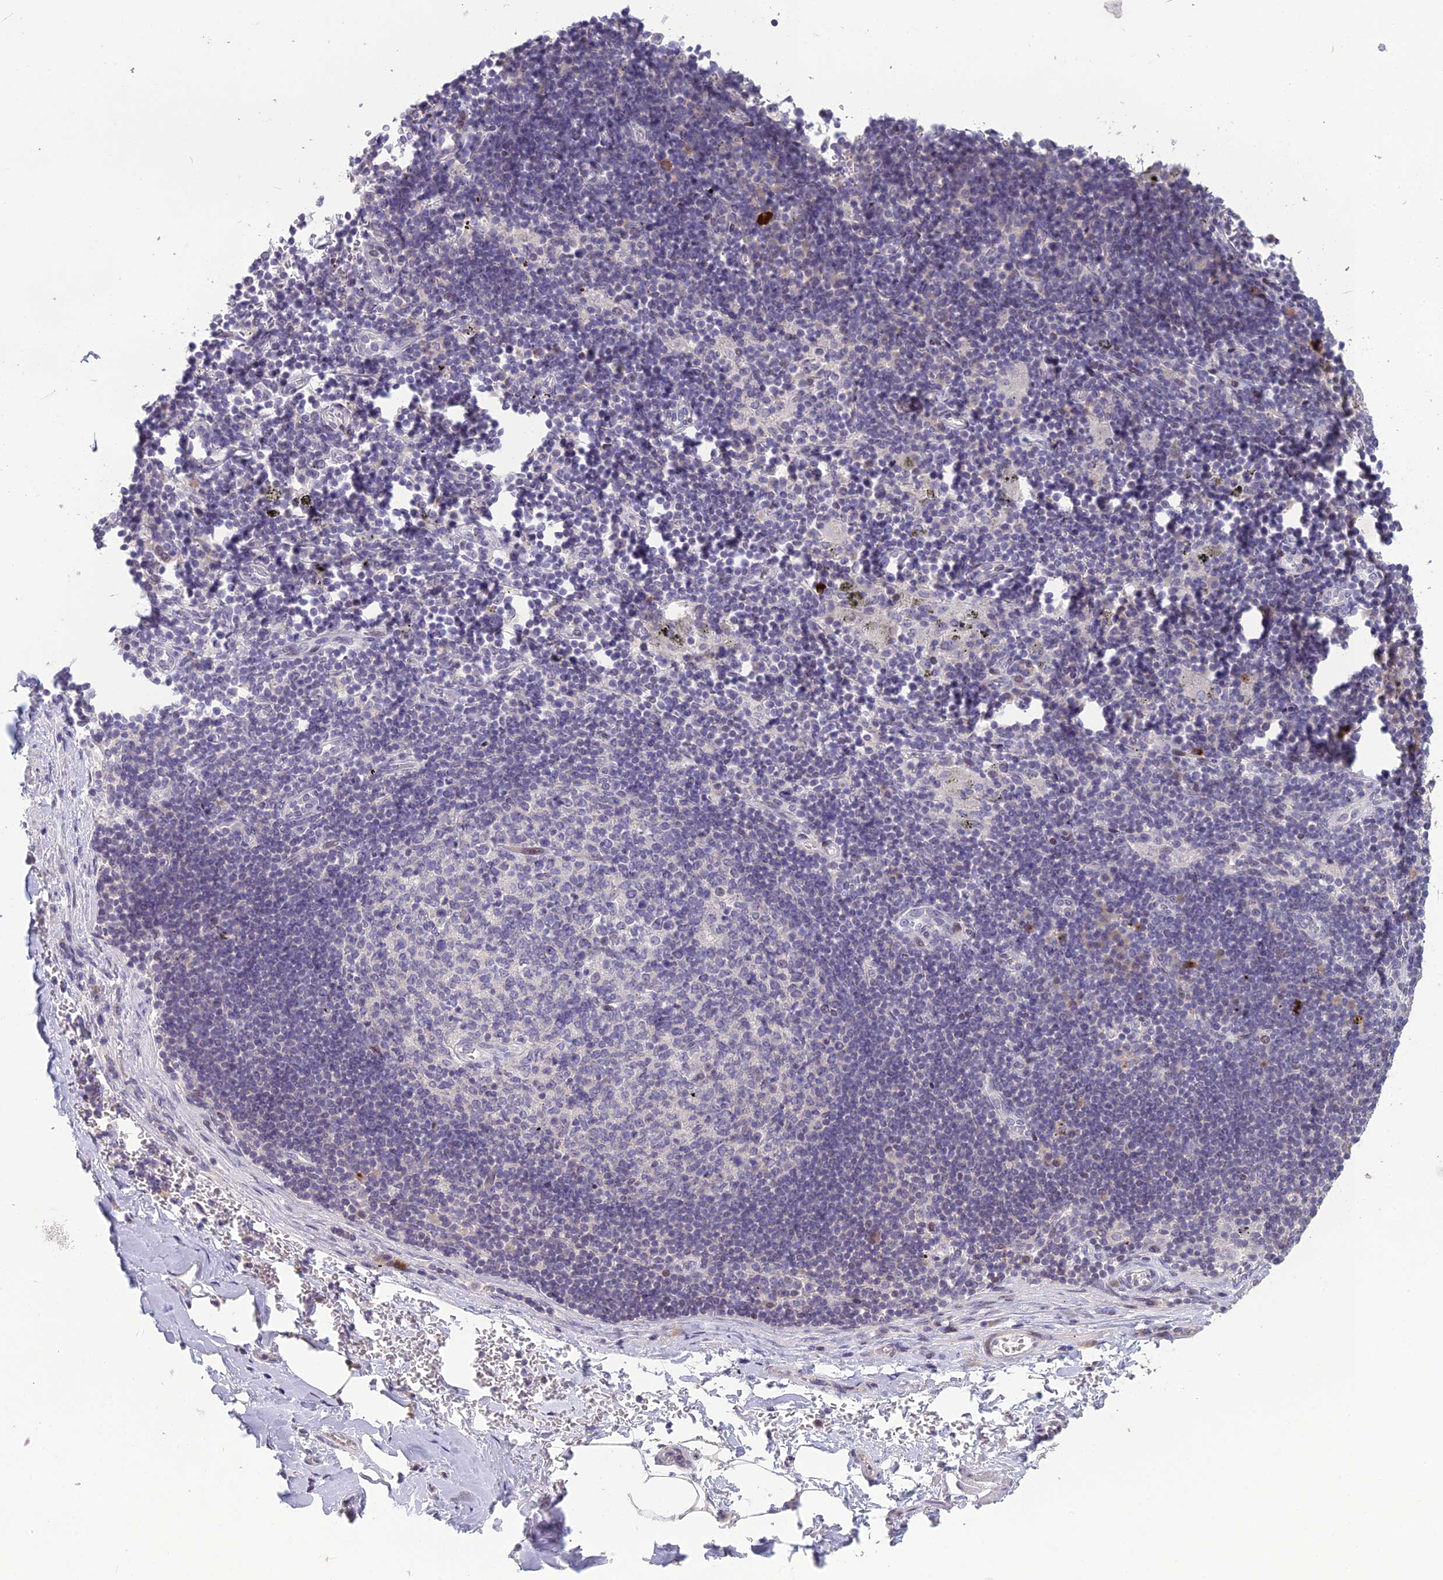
{"staining": {"intensity": "negative", "quantity": "none", "location": "none"}, "tissue": "adipose tissue", "cell_type": "Adipocytes", "image_type": "normal", "snomed": [{"axis": "morphology", "description": "Normal tissue, NOS"}, {"axis": "topography", "description": "Lymph node"}, {"axis": "topography", "description": "Cartilage tissue"}, {"axis": "topography", "description": "Bronchus"}], "caption": "Immunohistochemistry micrograph of normal adipose tissue: adipose tissue stained with DAB demonstrates no significant protein positivity in adipocytes. Nuclei are stained in blue.", "gene": "TMEM134", "patient": {"sex": "male", "age": 63}}